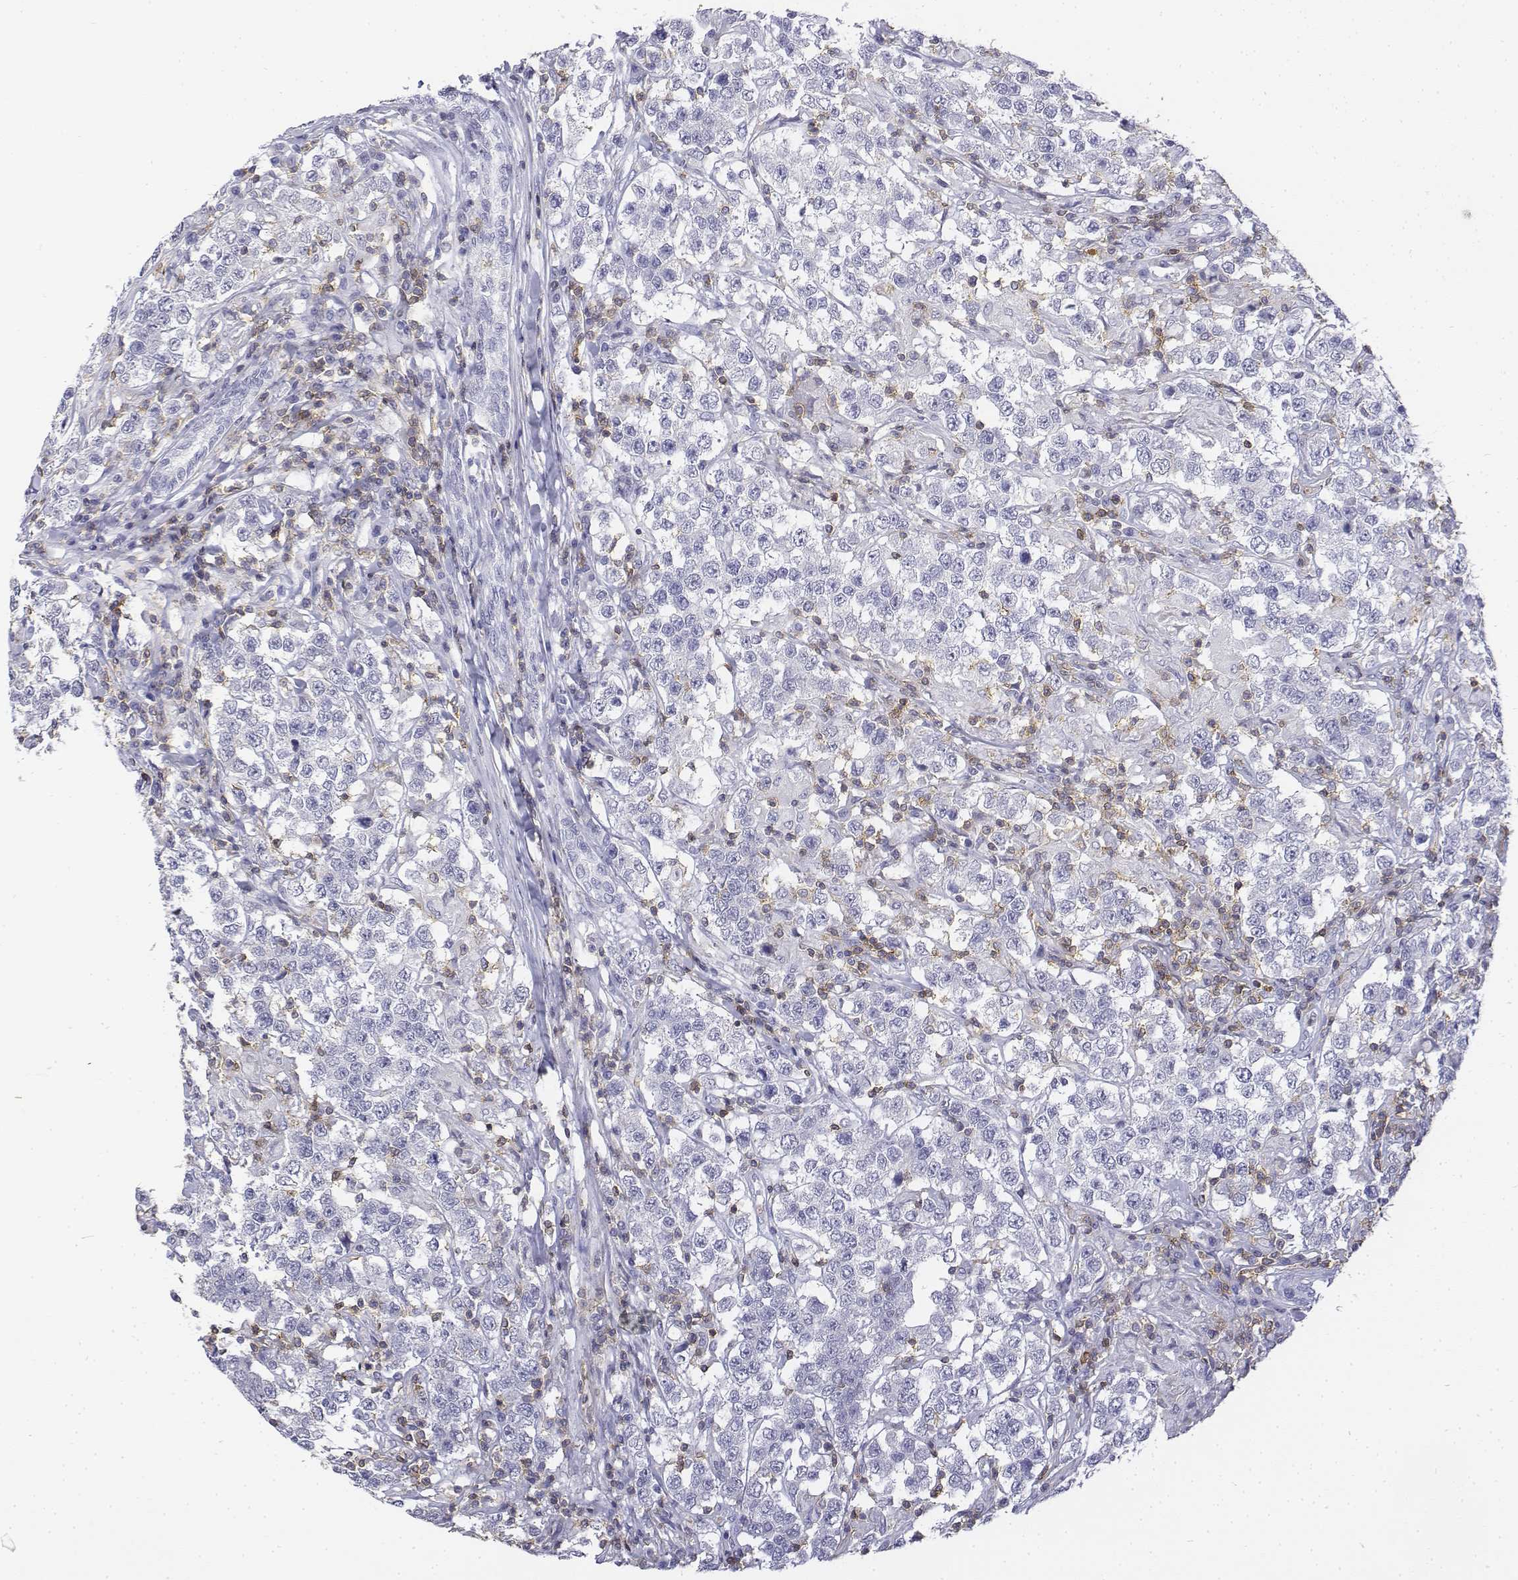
{"staining": {"intensity": "negative", "quantity": "none", "location": "none"}, "tissue": "testis cancer", "cell_type": "Tumor cells", "image_type": "cancer", "snomed": [{"axis": "morphology", "description": "Seminoma, NOS"}, {"axis": "morphology", "description": "Carcinoma, Embryonal, NOS"}, {"axis": "topography", "description": "Testis"}], "caption": "A histopathology image of human testis seminoma is negative for staining in tumor cells.", "gene": "CD3E", "patient": {"sex": "male", "age": 41}}